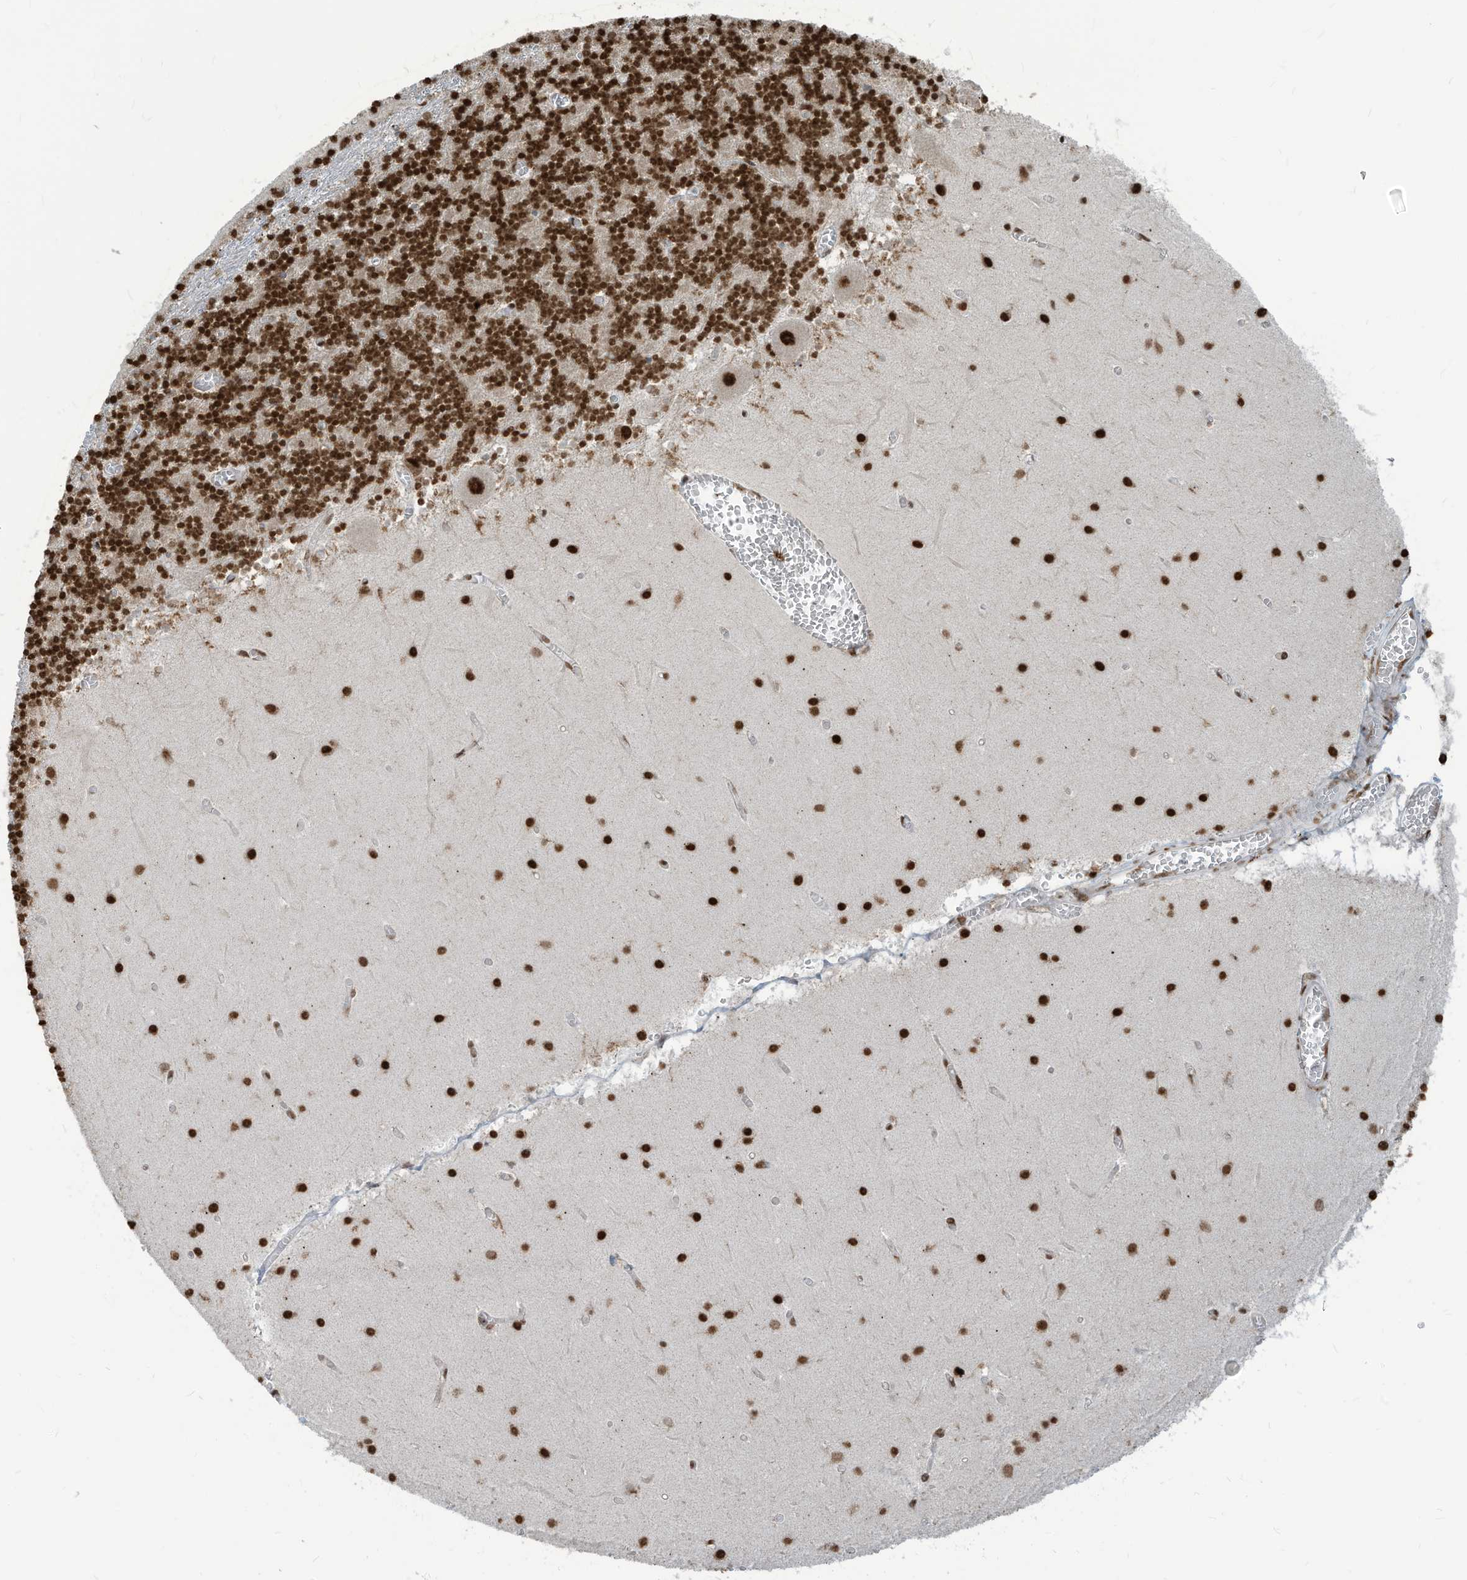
{"staining": {"intensity": "strong", "quantity": ">75%", "location": "nuclear"}, "tissue": "cerebellum", "cell_type": "Cells in granular layer", "image_type": "normal", "snomed": [{"axis": "morphology", "description": "Normal tissue, NOS"}, {"axis": "topography", "description": "Cerebellum"}], "caption": "An image of human cerebellum stained for a protein exhibits strong nuclear brown staining in cells in granular layer. The staining is performed using DAB (3,3'-diaminobenzidine) brown chromogen to label protein expression. The nuclei are counter-stained blue using hematoxylin.", "gene": "LBH", "patient": {"sex": "female", "age": 28}}